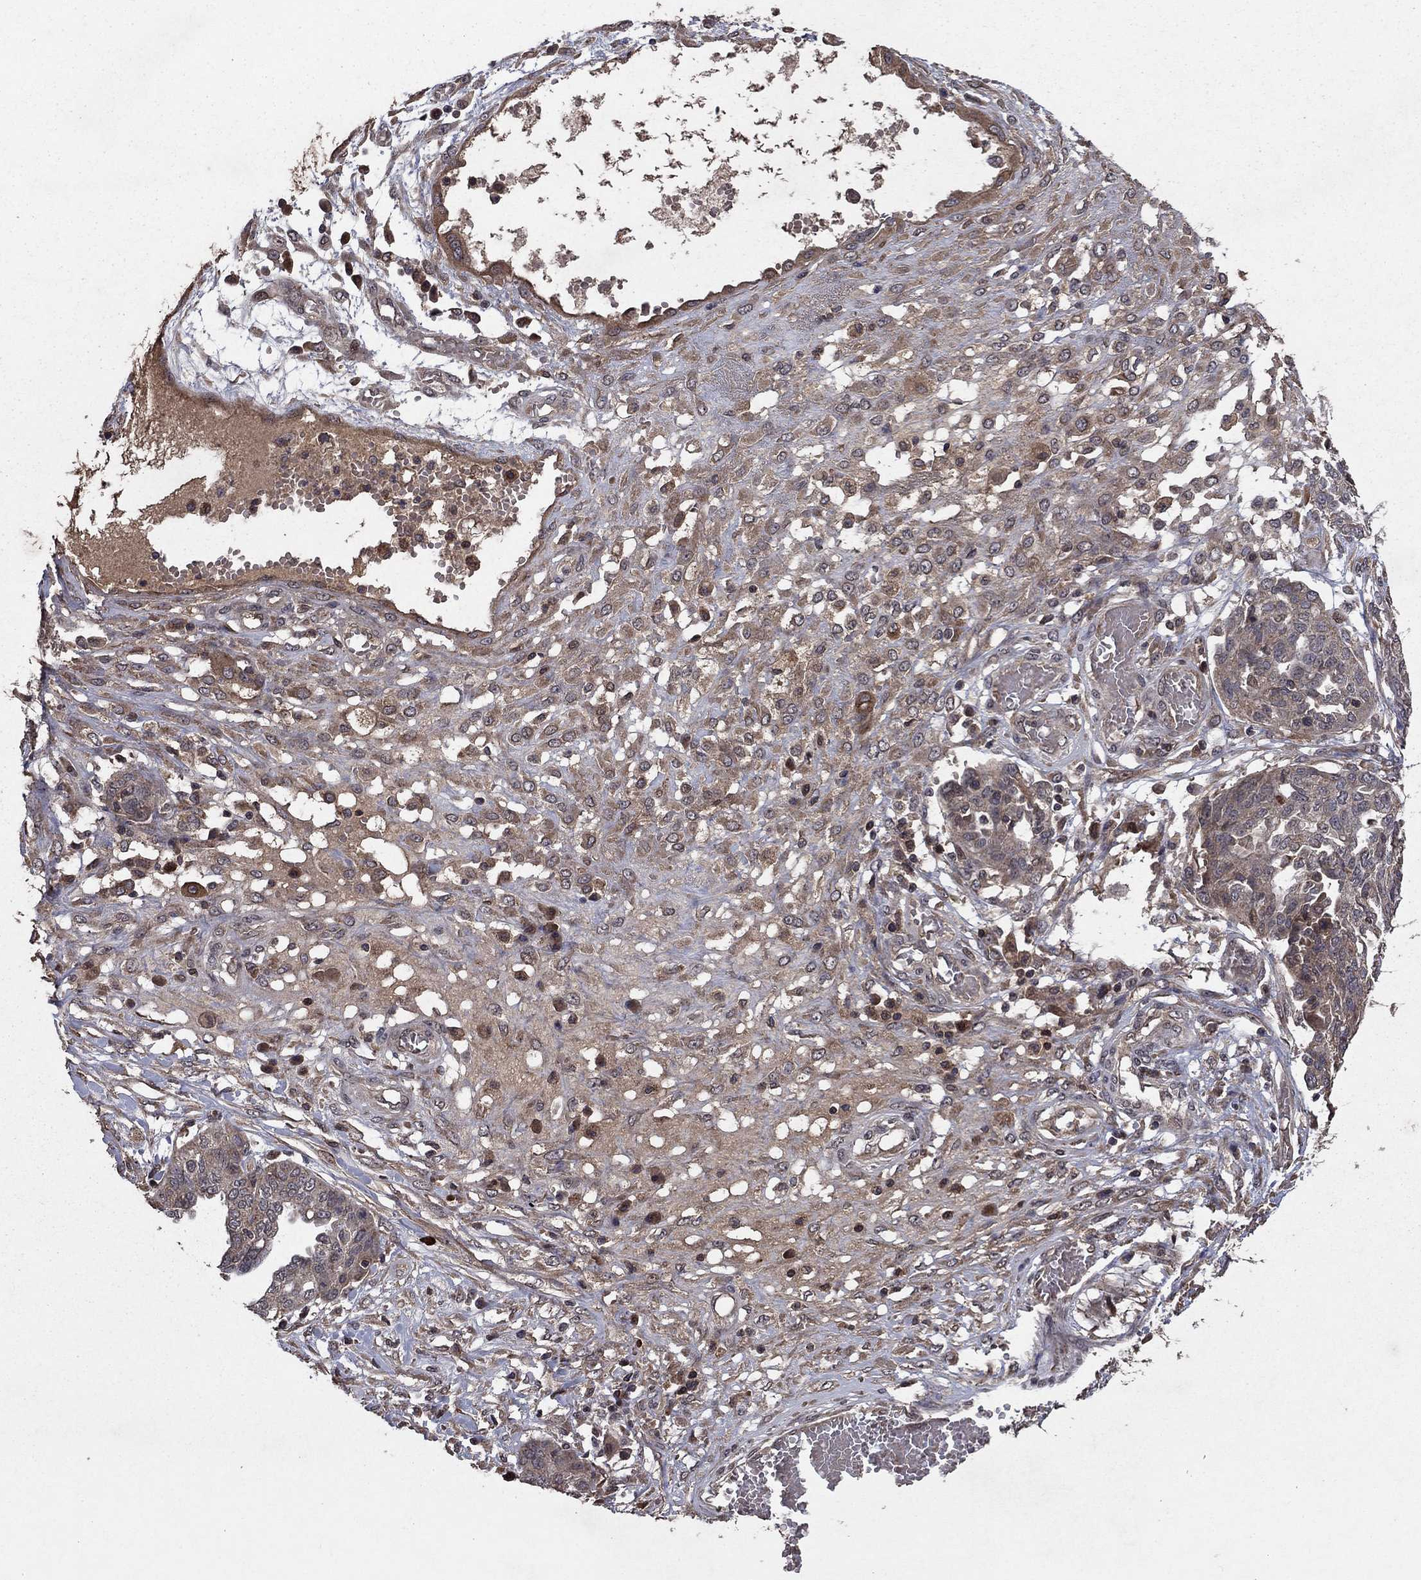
{"staining": {"intensity": "negative", "quantity": "none", "location": "none"}, "tissue": "ovarian cancer", "cell_type": "Tumor cells", "image_type": "cancer", "snomed": [{"axis": "morphology", "description": "Cystadenocarcinoma, serous, NOS"}, {"axis": "topography", "description": "Ovary"}], "caption": "This is an immunohistochemistry photomicrograph of human ovarian serous cystadenocarcinoma. There is no positivity in tumor cells.", "gene": "DHRS1", "patient": {"sex": "female", "age": 67}}